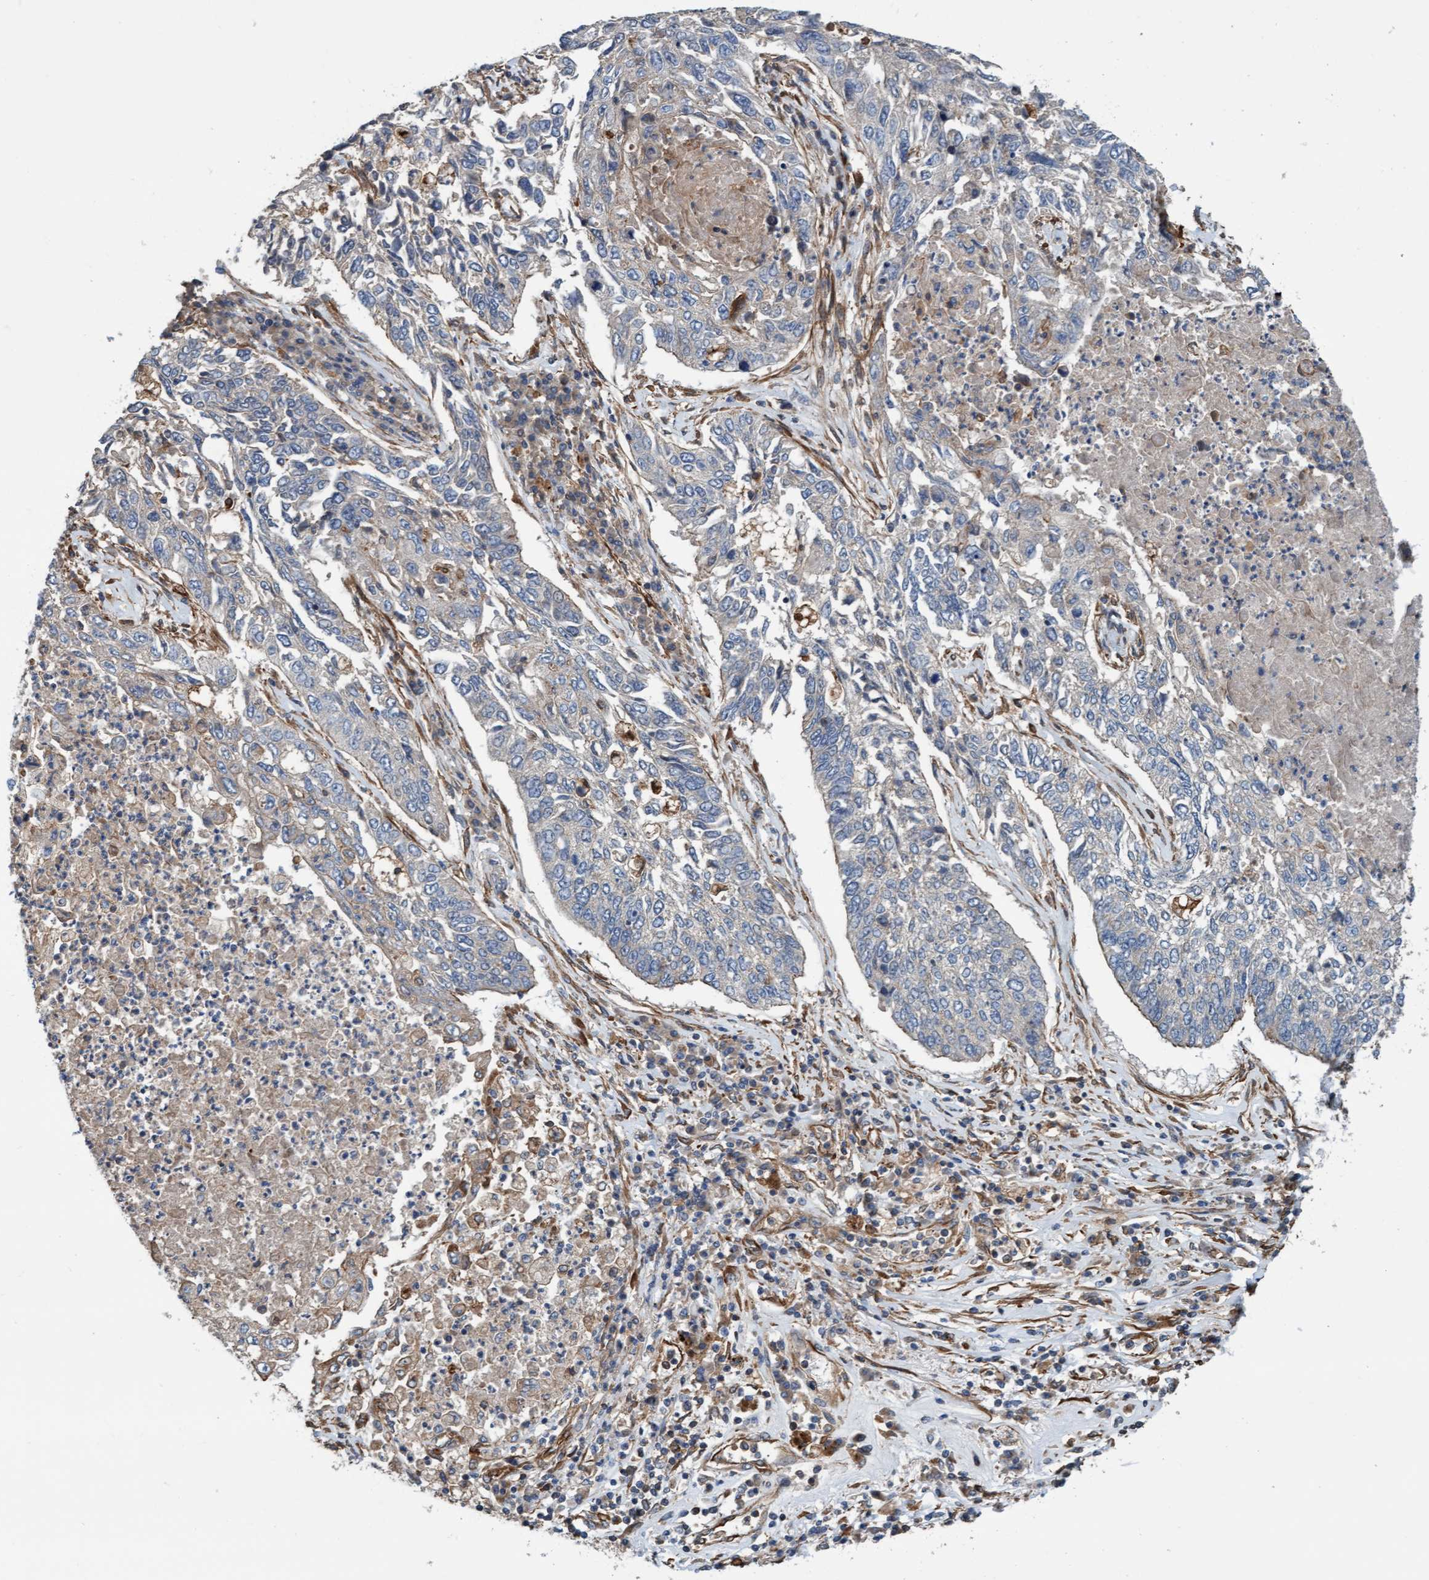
{"staining": {"intensity": "negative", "quantity": "none", "location": "none"}, "tissue": "lung cancer", "cell_type": "Tumor cells", "image_type": "cancer", "snomed": [{"axis": "morphology", "description": "Normal tissue, NOS"}, {"axis": "morphology", "description": "Squamous cell carcinoma, NOS"}, {"axis": "topography", "description": "Cartilage tissue"}, {"axis": "topography", "description": "Bronchus"}, {"axis": "topography", "description": "Lung"}], "caption": "Human lung cancer (squamous cell carcinoma) stained for a protein using IHC shows no positivity in tumor cells.", "gene": "STXBP4", "patient": {"sex": "female", "age": 49}}